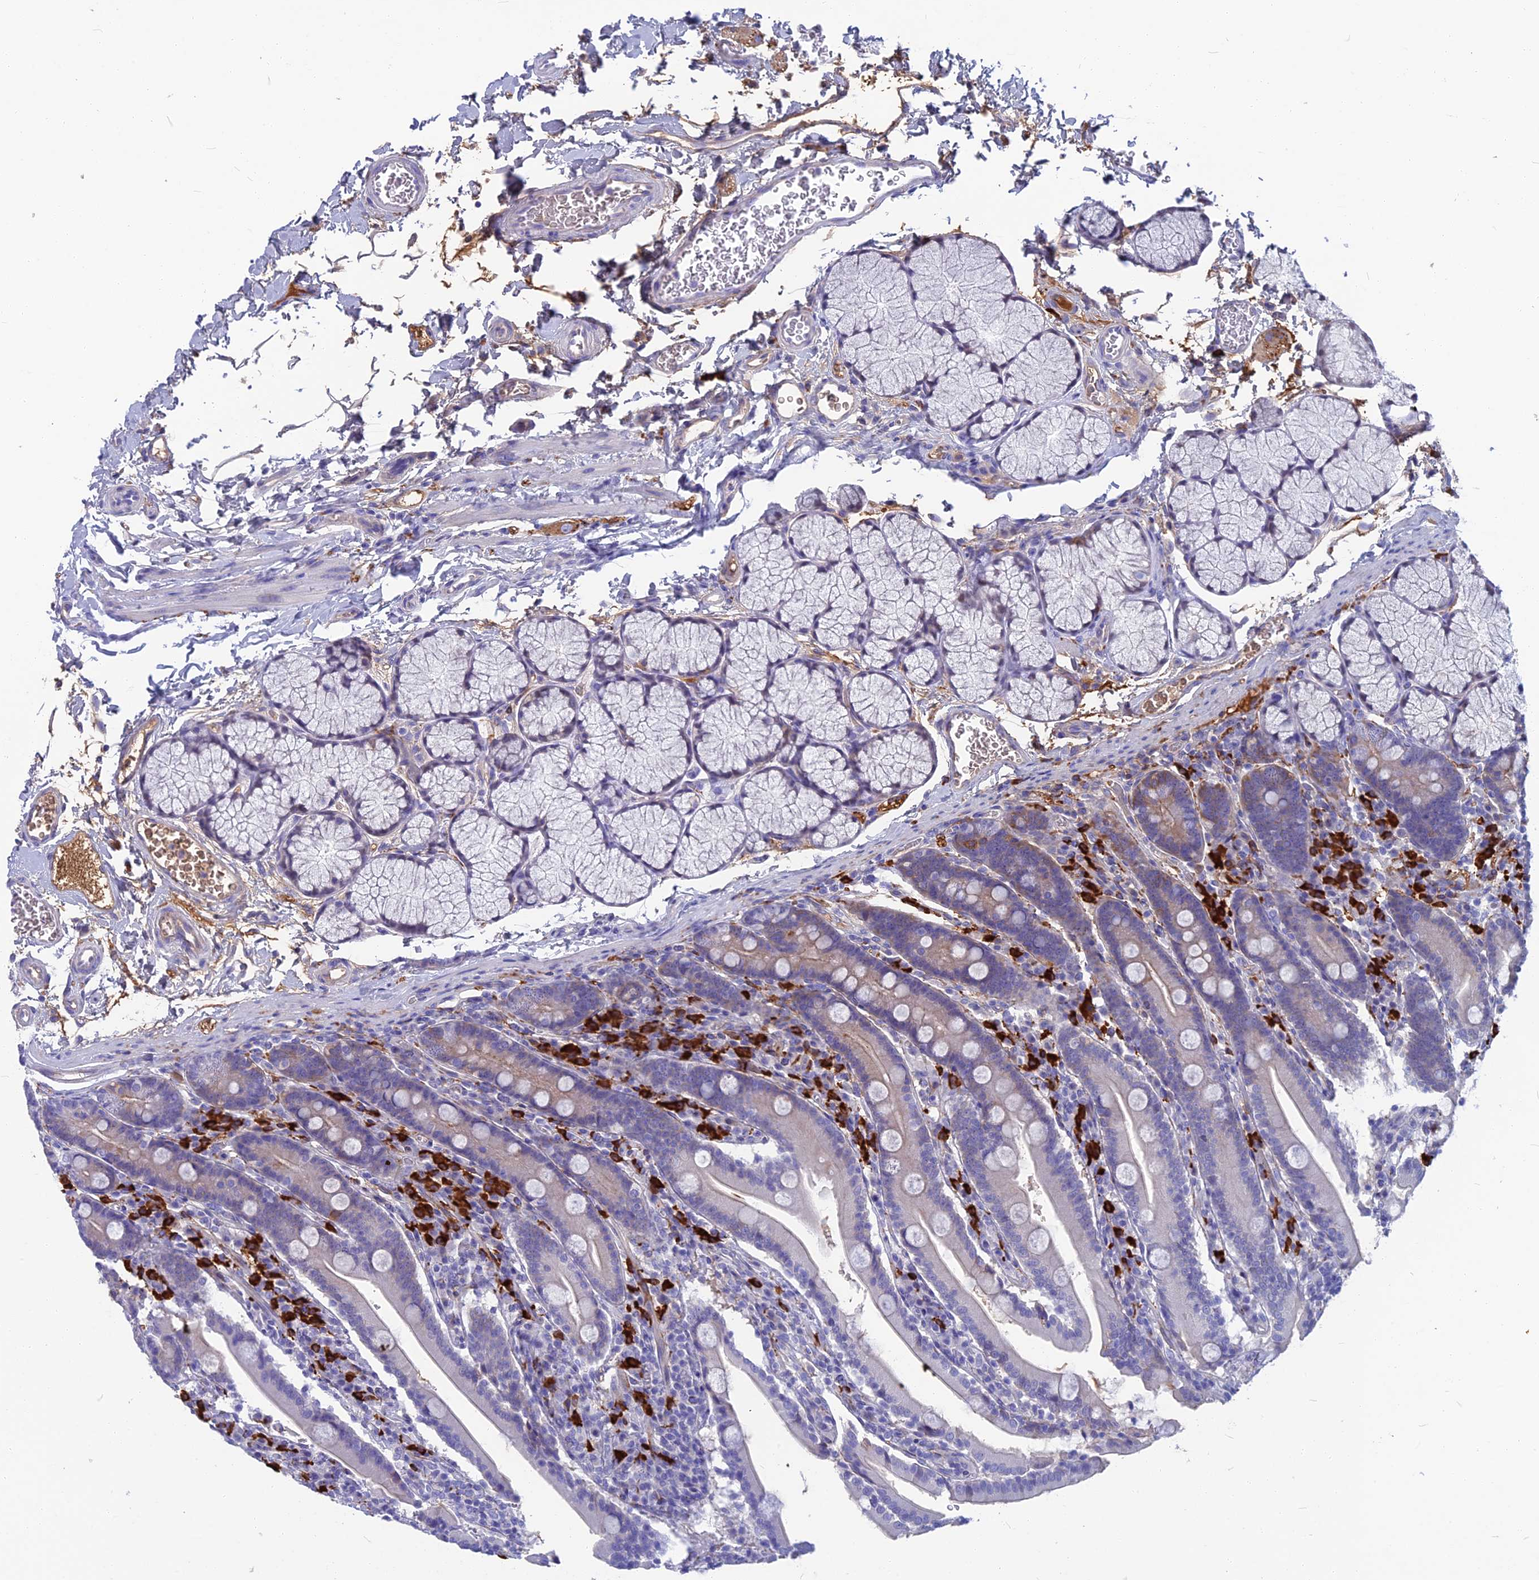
{"staining": {"intensity": "weak", "quantity": "<25%", "location": "cytoplasmic/membranous"}, "tissue": "duodenum", "cell_type": "Glandular cells", "image_type": "normal", "snomed": [{"axis": "morphology", "description": "Normal tissue, NOS"}, {"axis": "topography", "description": "Duodenum"}], "caption": "IHC photomicrograph of unremarkable human duodenum stained for a protein (brown), which demonstrates no expression in glandular cells. (DAB IHC, high magnification).", "gene": "SNAP91", "patient": {"sex": "male", "age": 35}}